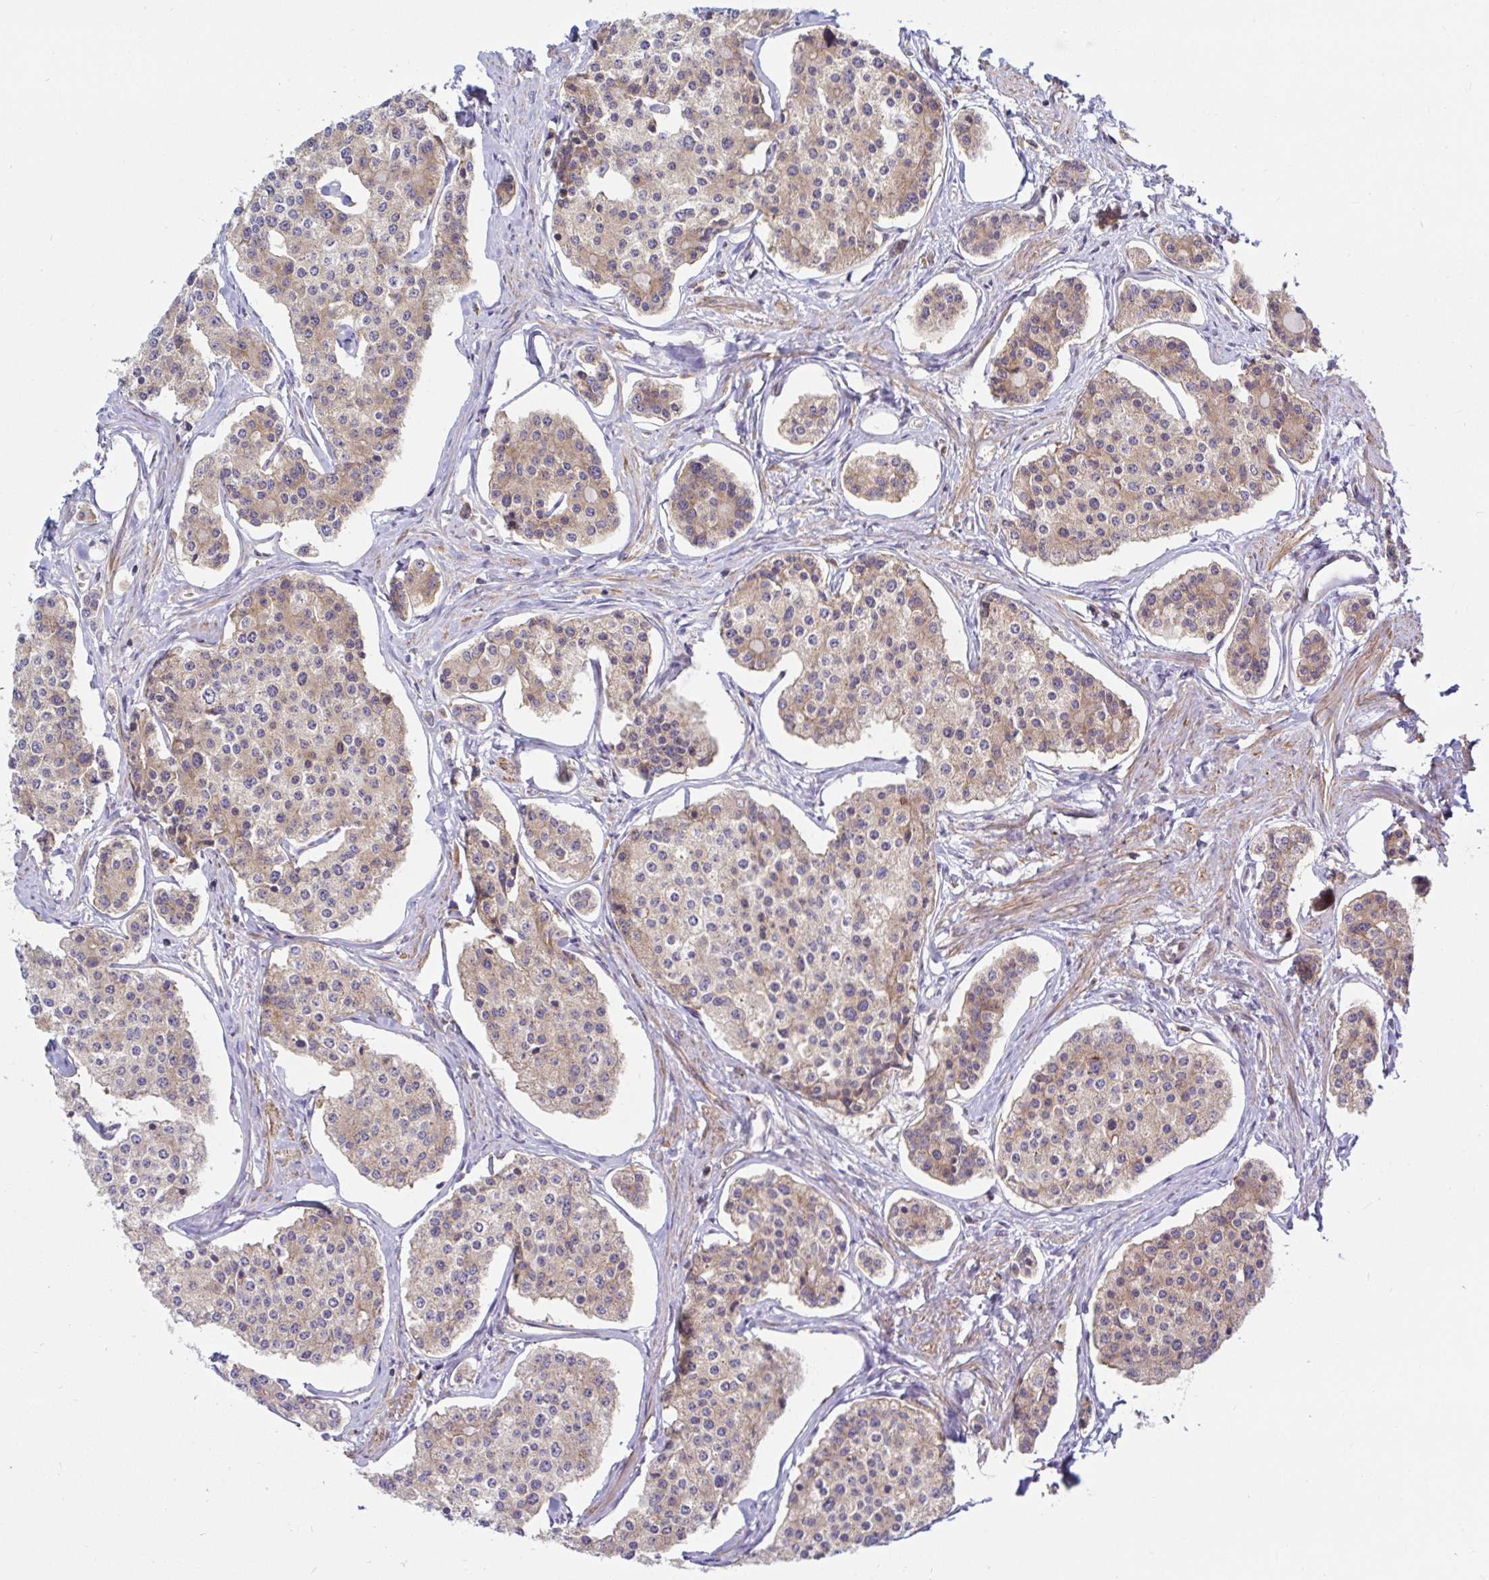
{"staining": {"intensity": "weak", "quantity": ">75%", "location": "cytoplasmic/membranous"}, "tissue": "carcinoid", "cell_type": "Tumor cells", "image_type": "cancer", "snomed": [{"axis": "morphology", "description": "Carcinoid, malignant, NOS"}, {"axis": "topography", "description": "Small intestine"}], "caption": "Protein expression analysis of malignant carcinoid shows weak cytoplasmic/membranous expression in about >75% of tumor cells.", "gene": "LARP1", "patient": {"sex": "female", "age": 65}}